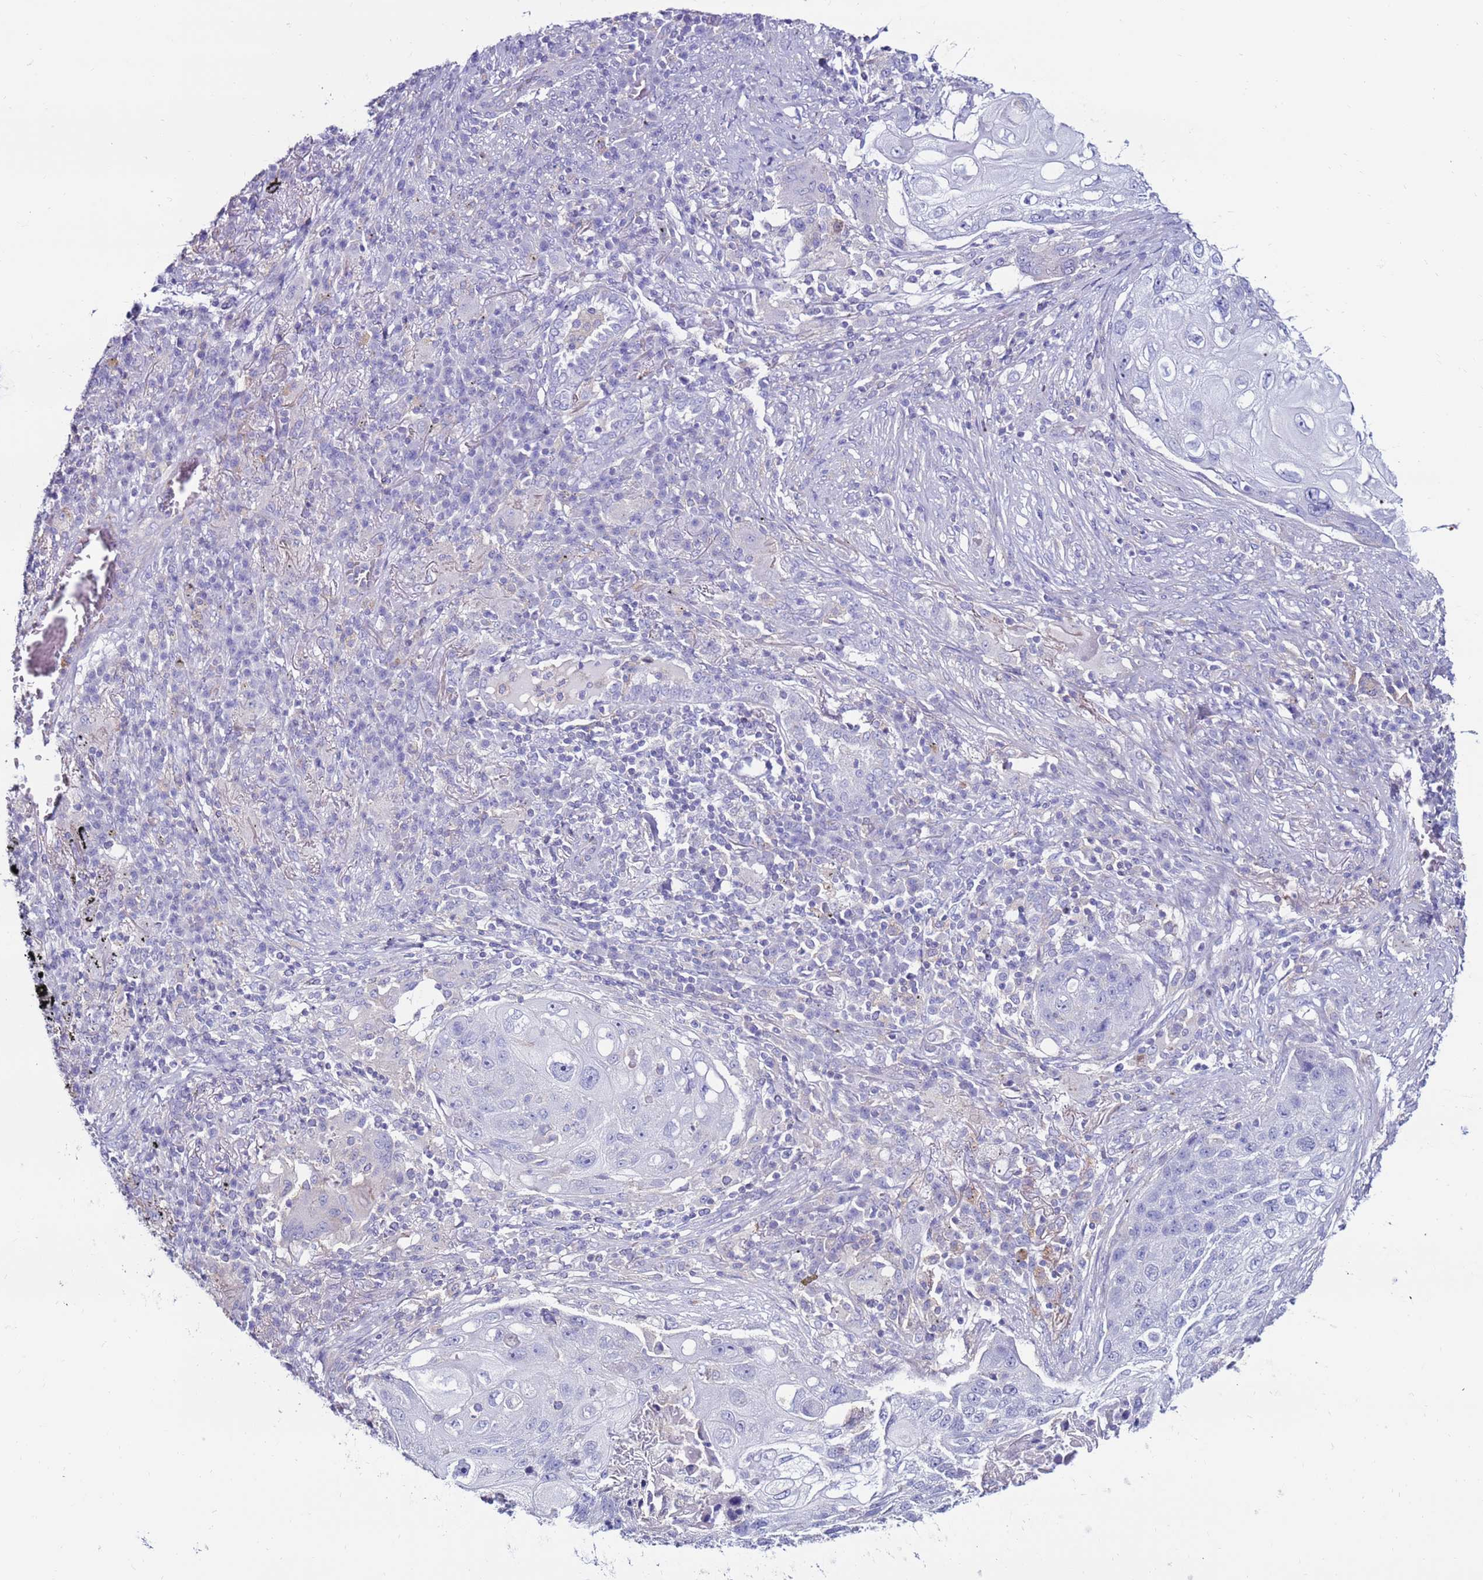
{"staining": {"intensity": "negative", "quantity": "none", "location": "none"}, "tissue": "lung cancer", "cell_type": "Tumor cells", "image_type": "cancer", "snomed": [{"axis": "morphology", "description": "Squamous cell carcinoma, NOS"}, {"axis": "topography", "description": "Lung"}], "caption": "There is no significant staining in tumor cells of squamous cell carcinoma (lung).", "gene": "CLEC4M", "patient": {"sex": "female", "age": 63}}